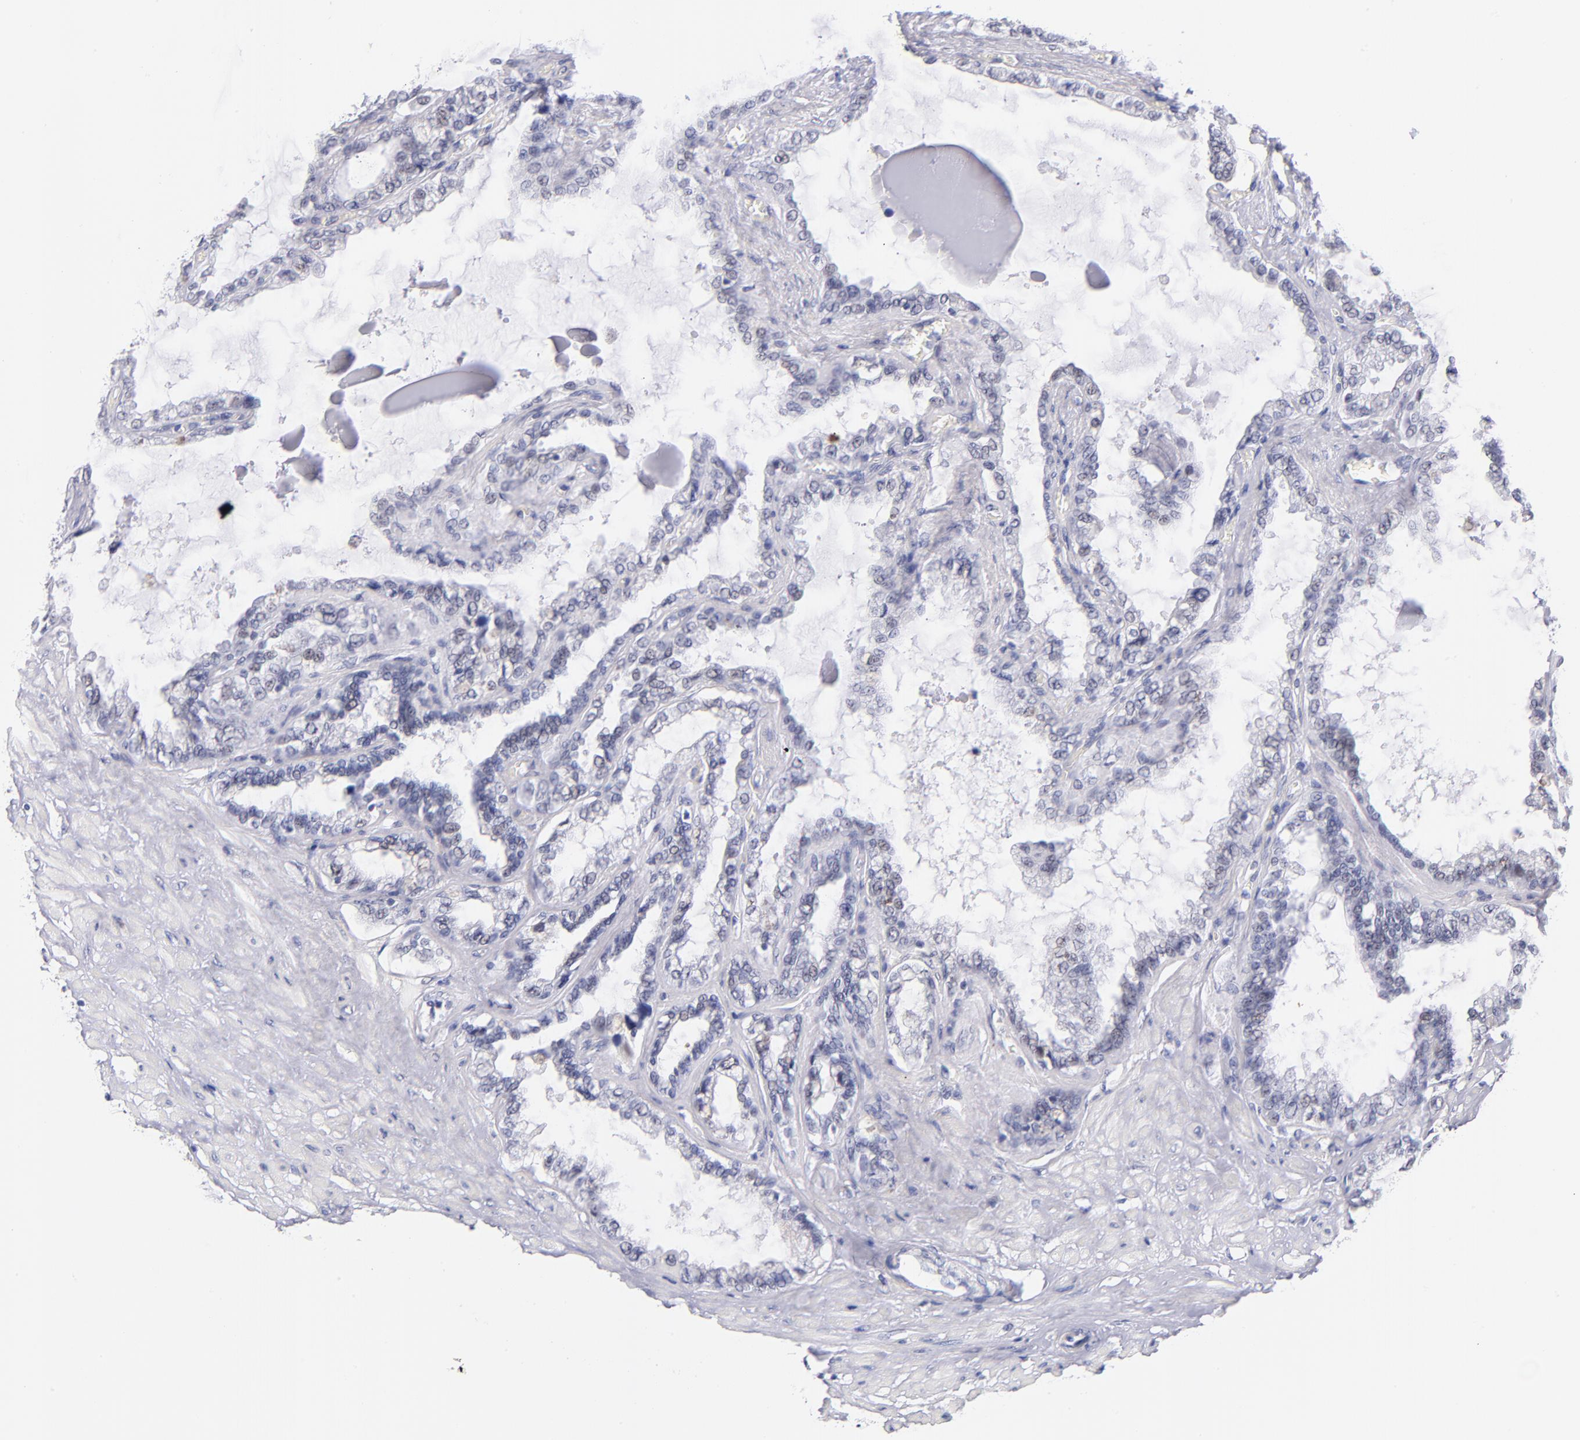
{"staining": {"intensity": "weak", "quantity": "<25%", "location": "nuclear"}, "tissue": "seminal vesicle", "cell_type": "Glandular cells", "image_type": "normal", "snomed": [{"axis": "morphology", "description": "Normal tissue, NOS"}, {"axis": "morphology", "description": "Inflammation, NOS"}, {"axis": "topography", "description": "Urinary bladder"}, {"axis": "topography", "description": "Prostate"}, {"axis": "topography", "description": "Seminal veicle"}], "caption": "Photomicrograph shows no protein expression in glandular cells of normal seminal vesicle.", "gene": "SNRPB", "patient": {"sex": "male", "age": 82}}